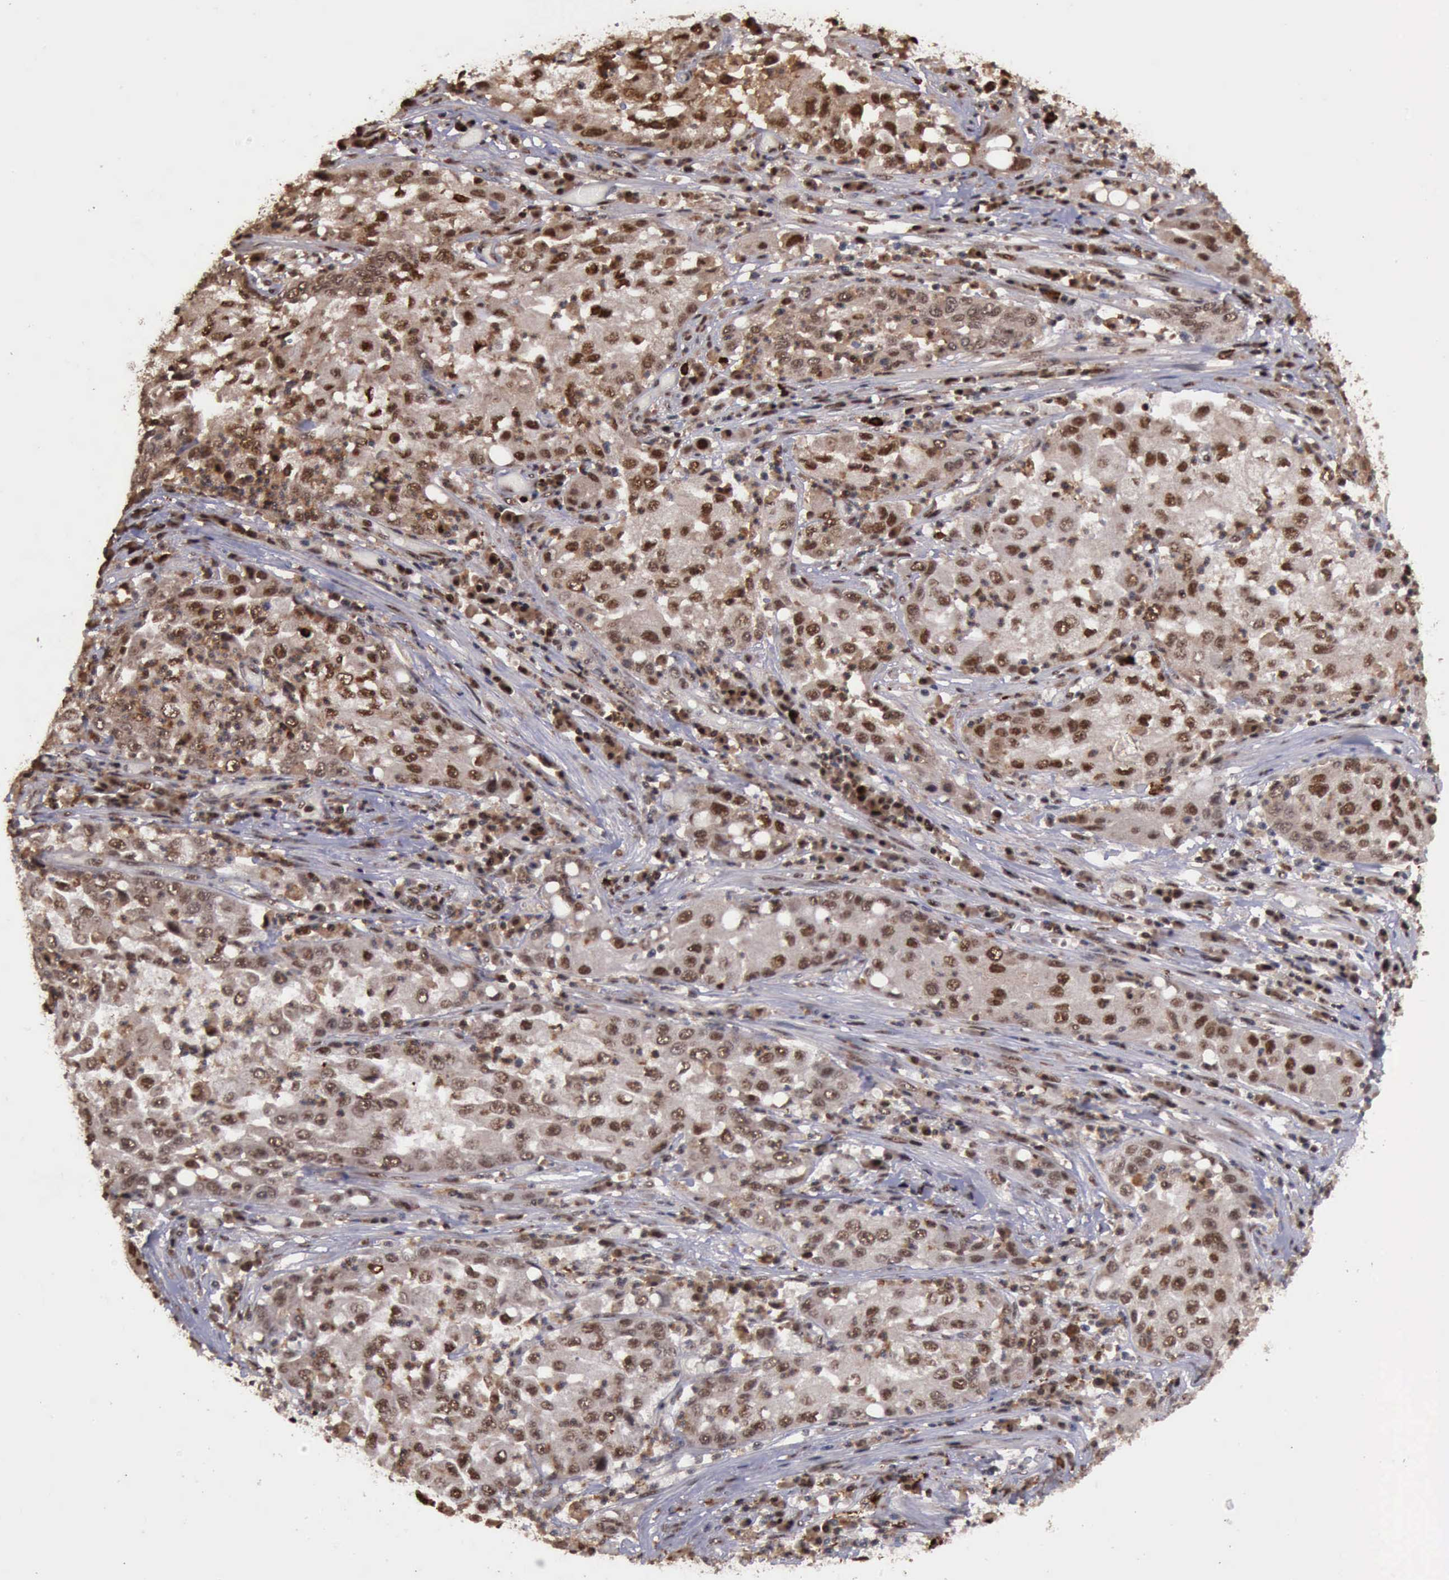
{"staining": {"intensity": "strong", "quantity": ">75%", "location": "cytoplasmic/membranous,nuclear"}, "tissue": "cervical cancer", "cell_type": "Tumor cells", "image_type": "cancer", "snomed": [{"axis": "morphology", "description": "Squamous cell carcinoma, NOS"}, {"axis": "topography", "description": "Cervix"}], "caption": "Human cervical squamous cell carcinoma stained for a protein (brown) displays strong cytoplasmic/membranous and nuclear positive expression in approximately >75% of tumor cells.", "gene": "TRMT2A", "patient": {"sex": "female", "age": 36}}